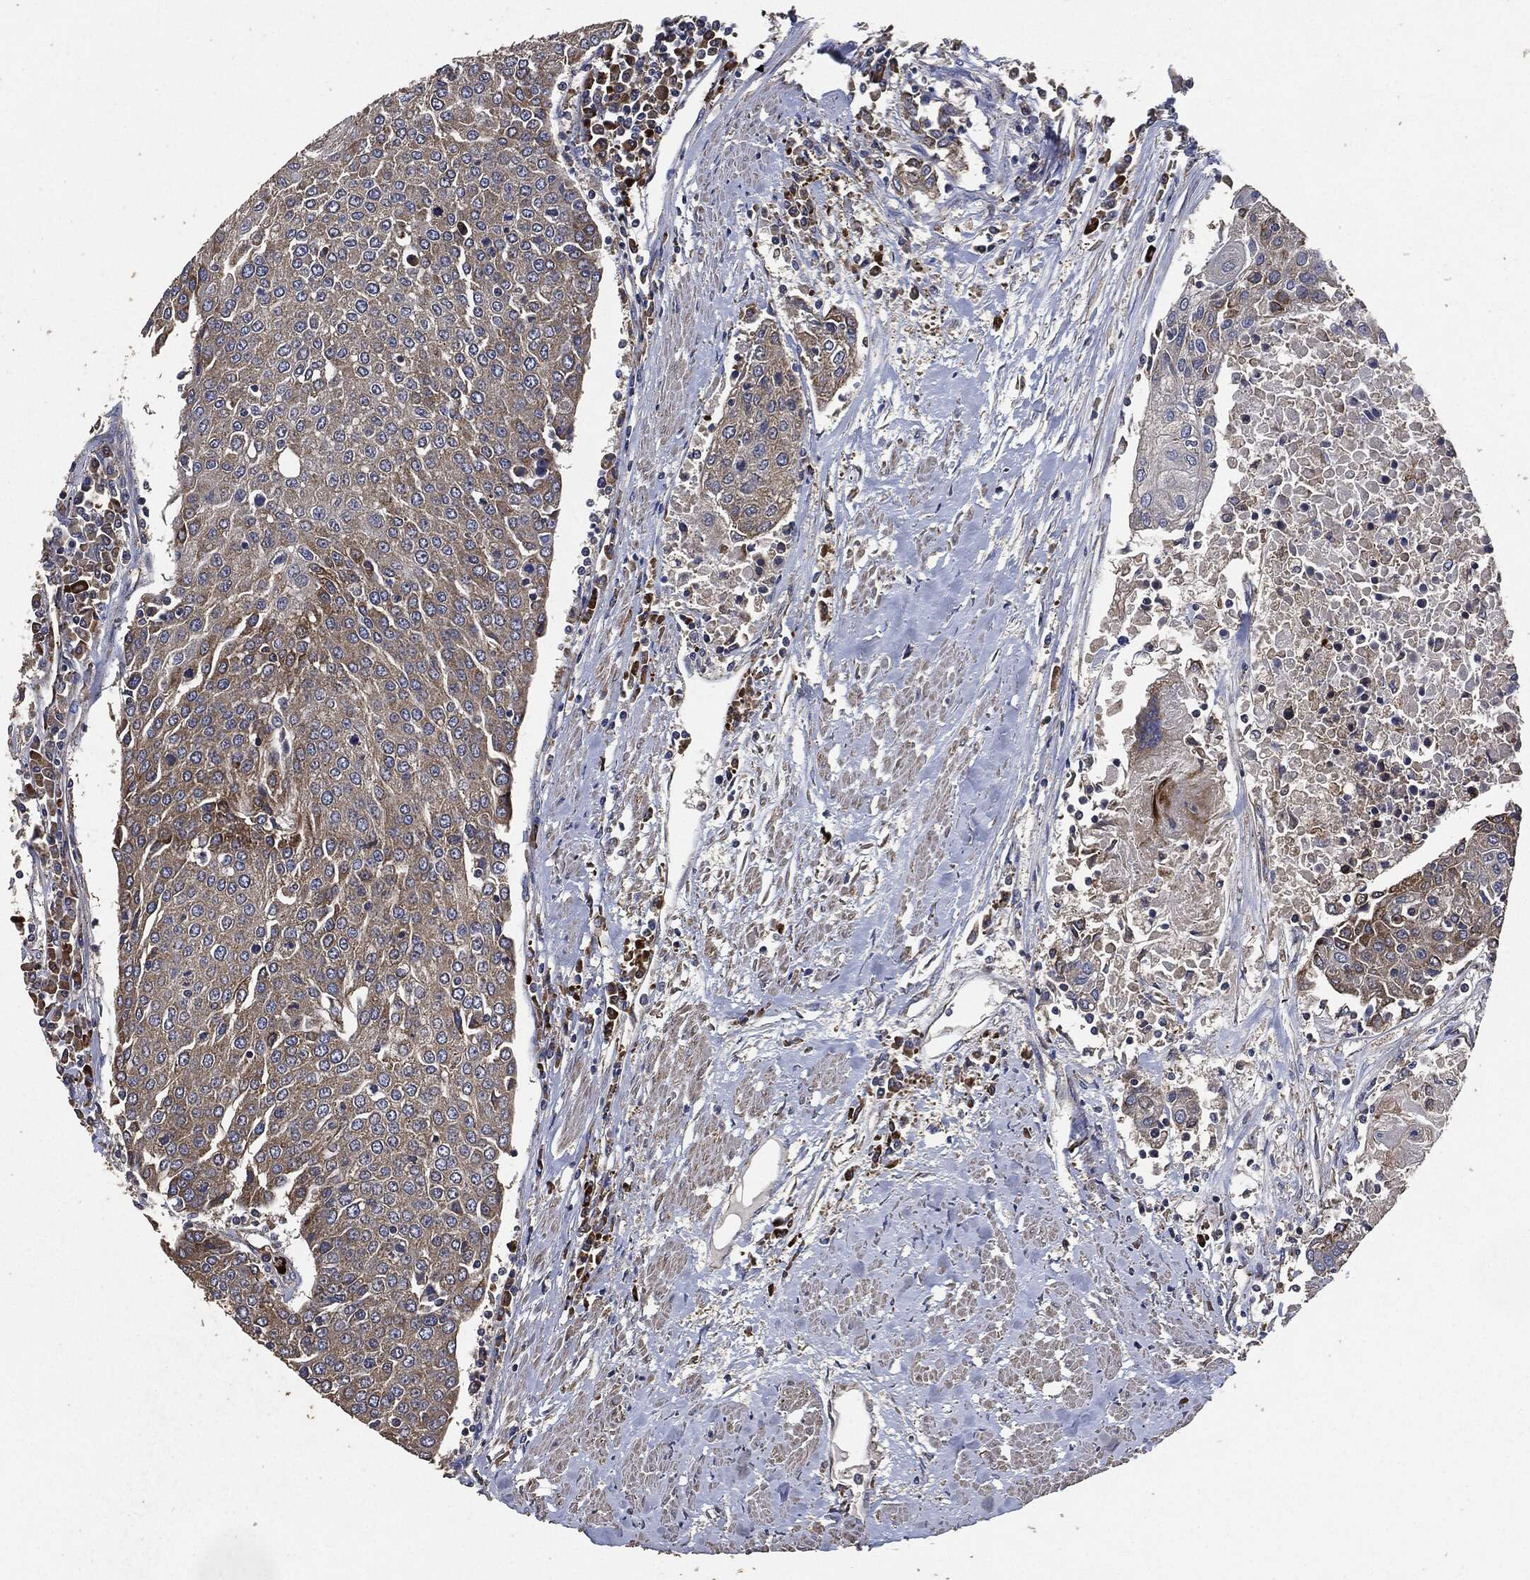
{"staining": {"intensity": "moderate", "quantity": "25%-75%", "location": "cytoplasmic/membranous"}, "tissue": "urothelial cancer", "cell_type": "Tumor cells", "image_type": "cancer", "snomed": [{"axis": "morphology", "description": "Urothelial carcinoma, High grade"}, {"axis": "topography", "description": "Urinary bladder"}], "caption": "DAB (3,3'-diaminobenzidine) immunohistochemical staining of urothelial cancer reveals moderate cytoplasmic/membranous protein staining in approximately 25%-75% of tumor cells. Using DAB (brown) and hematoxylin (blue) stains, captured at high magnification using brightfield microscopy.", "gene": "STK3", "patient": {"sex": "female", "age": 85}}